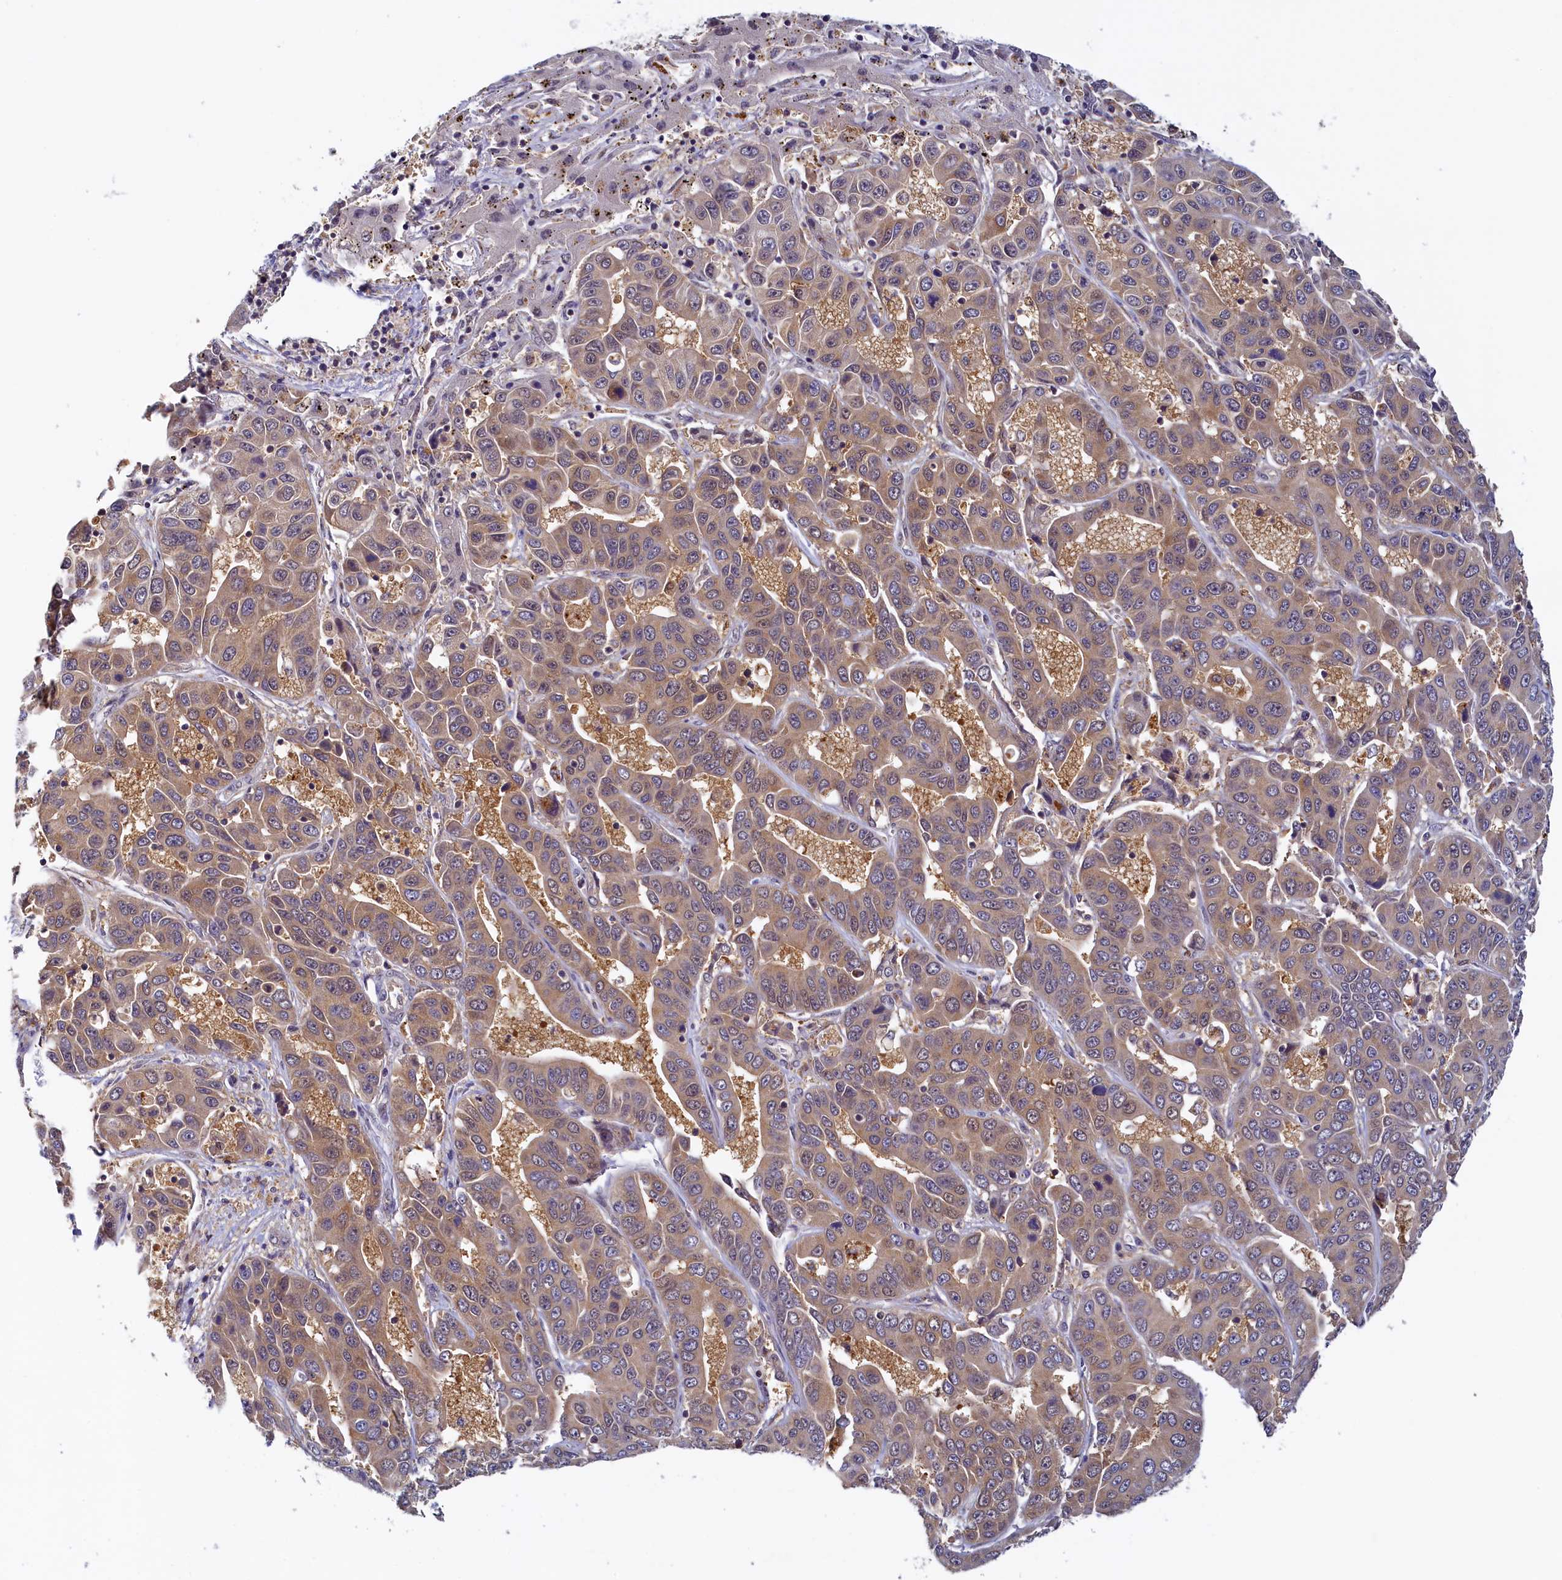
{"staining": {"intensity": "moderate", "quantity": ">75%", "location": "cytoplasmic/membranous"}, "tissue": "liver cancer", "cell_type": "Tumor cells", "image_type": "cancer", "snomed": [{"axis": "morphology", "description": "Cholangiocarcinoma"}, {"axis": "topography", "description": "Liver"}], "caption": "Immunohistochemical staining of human cholangiocarcinoma (liver) exhibits medium levels of moderate cytoplasmic/membranous positivity in about >75% of tumor cells.", "gene": "PAAF1", "patient": {"sex": "female", "age": 52}}